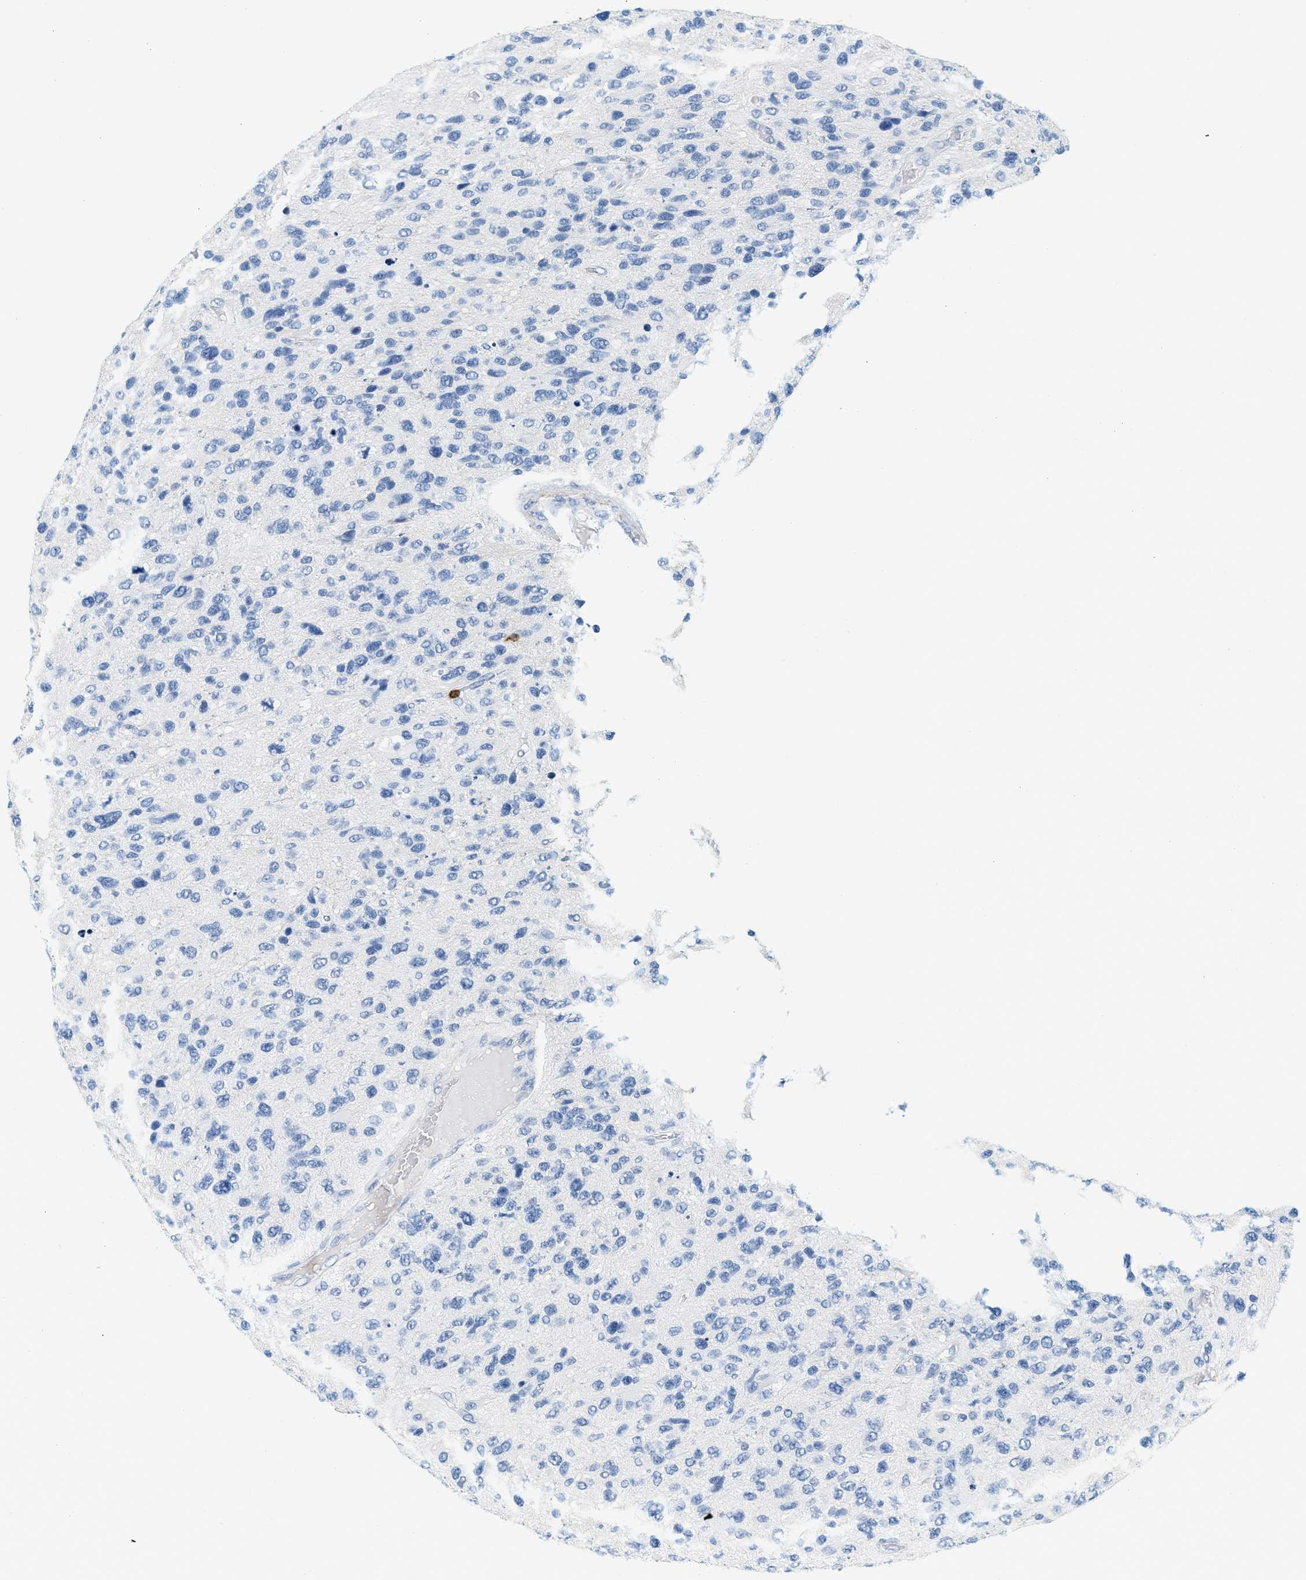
{"staining": {"intensity": "negative", "quantity": "none", "location": "none"}, "tissue": "glioma", "cell_type": "Tumor cells", "image_type": "cancer", "snomed": [{"axis": "morphology", "description": "Glioma, malignant, High grade"}, {"axis": "topography", "description": "Brain"}], "caption": "Tumor cells show no significant protein positivity in malignant high-grade glioma.", "gene": "LCN2", "patient": {"sex": "female", "age": 58}}